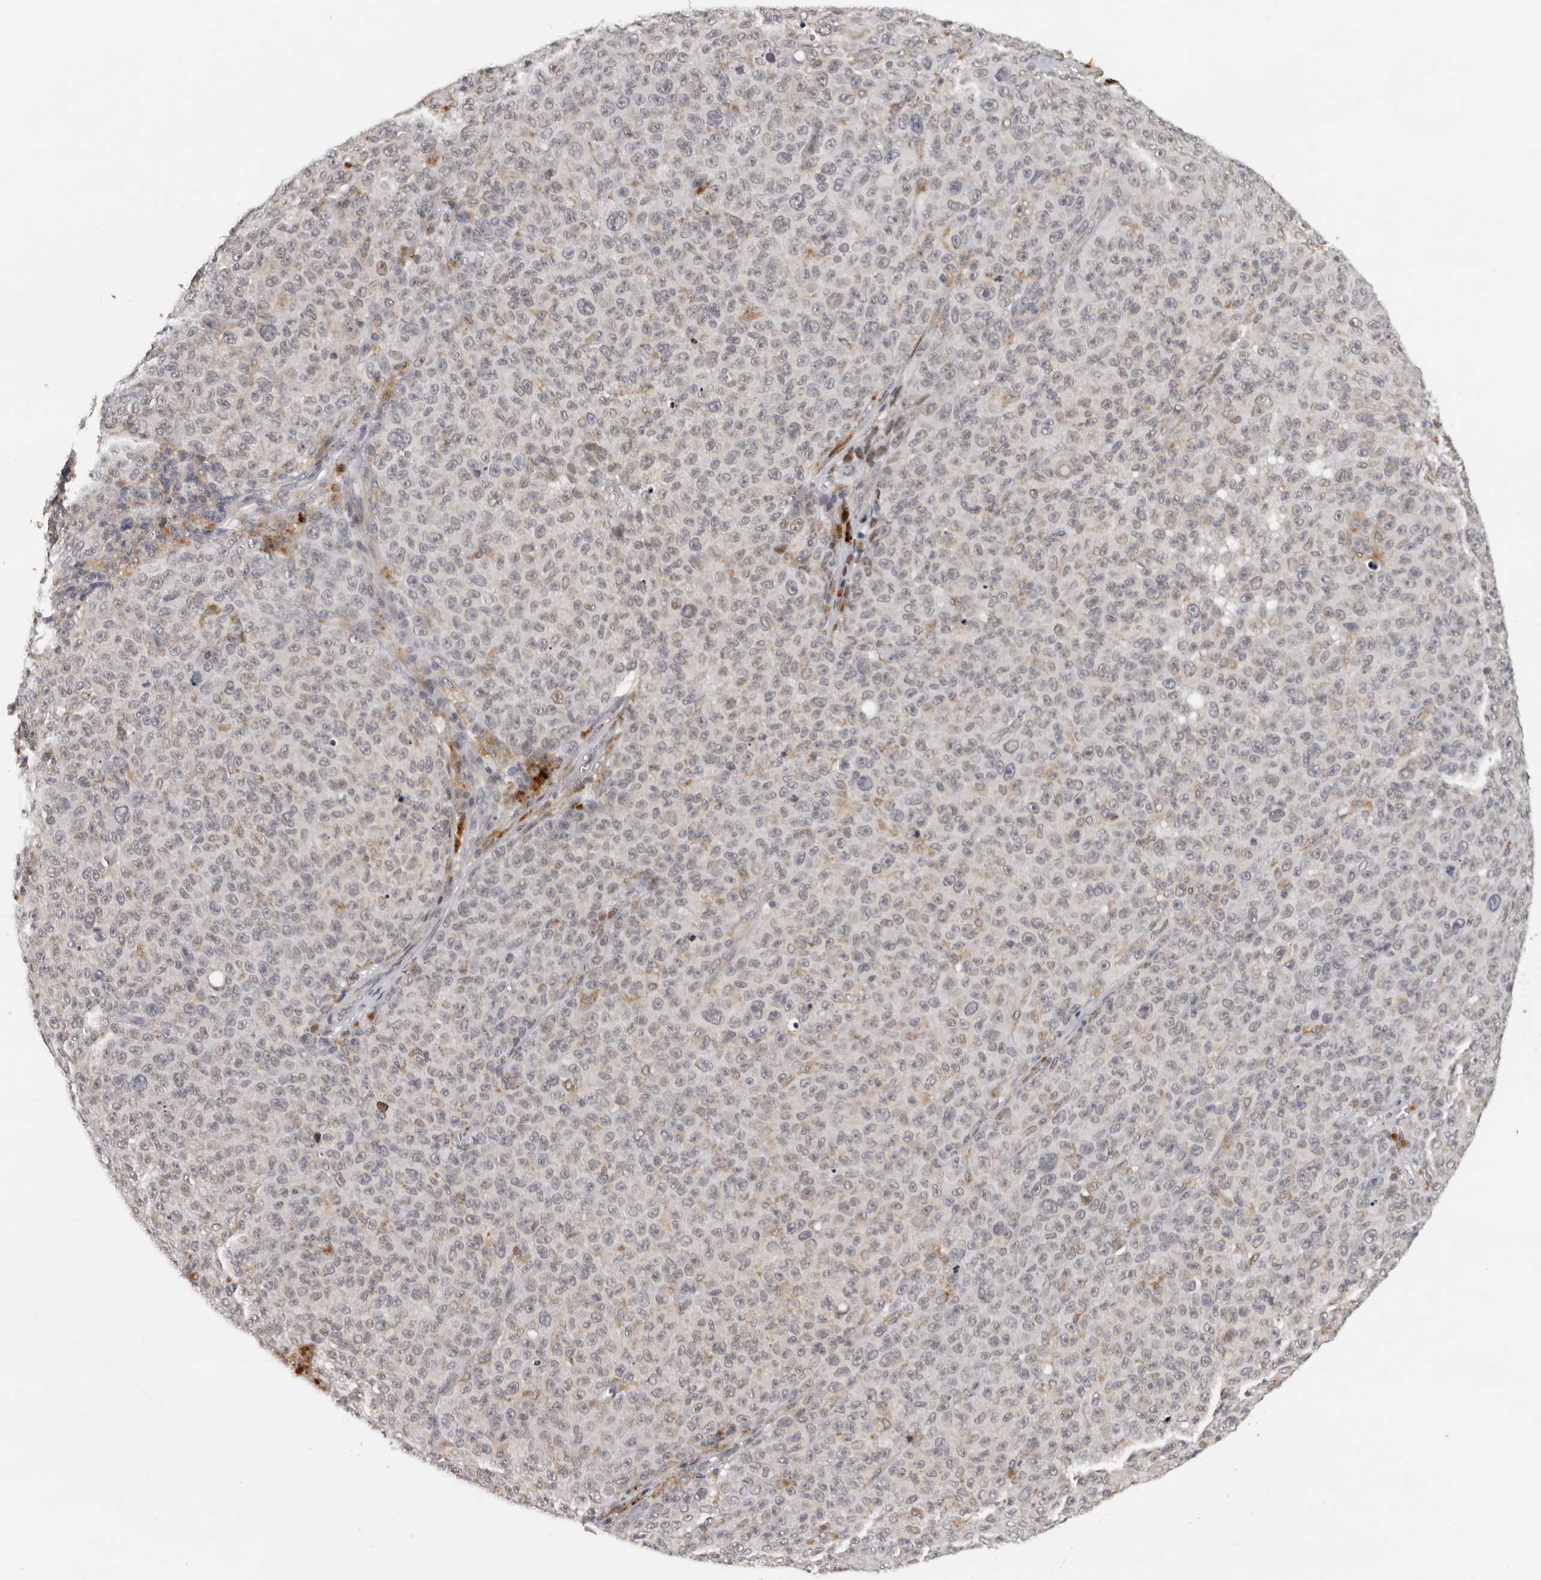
{"staining": {"intensity": "negative", "quantity": "none", "location": "none"}, "tissue": "melanoma", "cell_type": "Tumor cells", "image_type": "cancer", "snomed": [{"axis": "morphology", "description": "Malignant melanoma, NOS"}, {"axis": "topography", "description": "Skin"}], "caption": "IHC histopathology image of neoplastic tissue: human melanoma stained with DAB displays no significant protein positivity in tumor cells. (Brightfield microscopy of DAB (3,3'-diaminobenzidine) IHC at high magnification).", "gene": "KIF2B", "patient": {"sex": "female", "age": 82}}